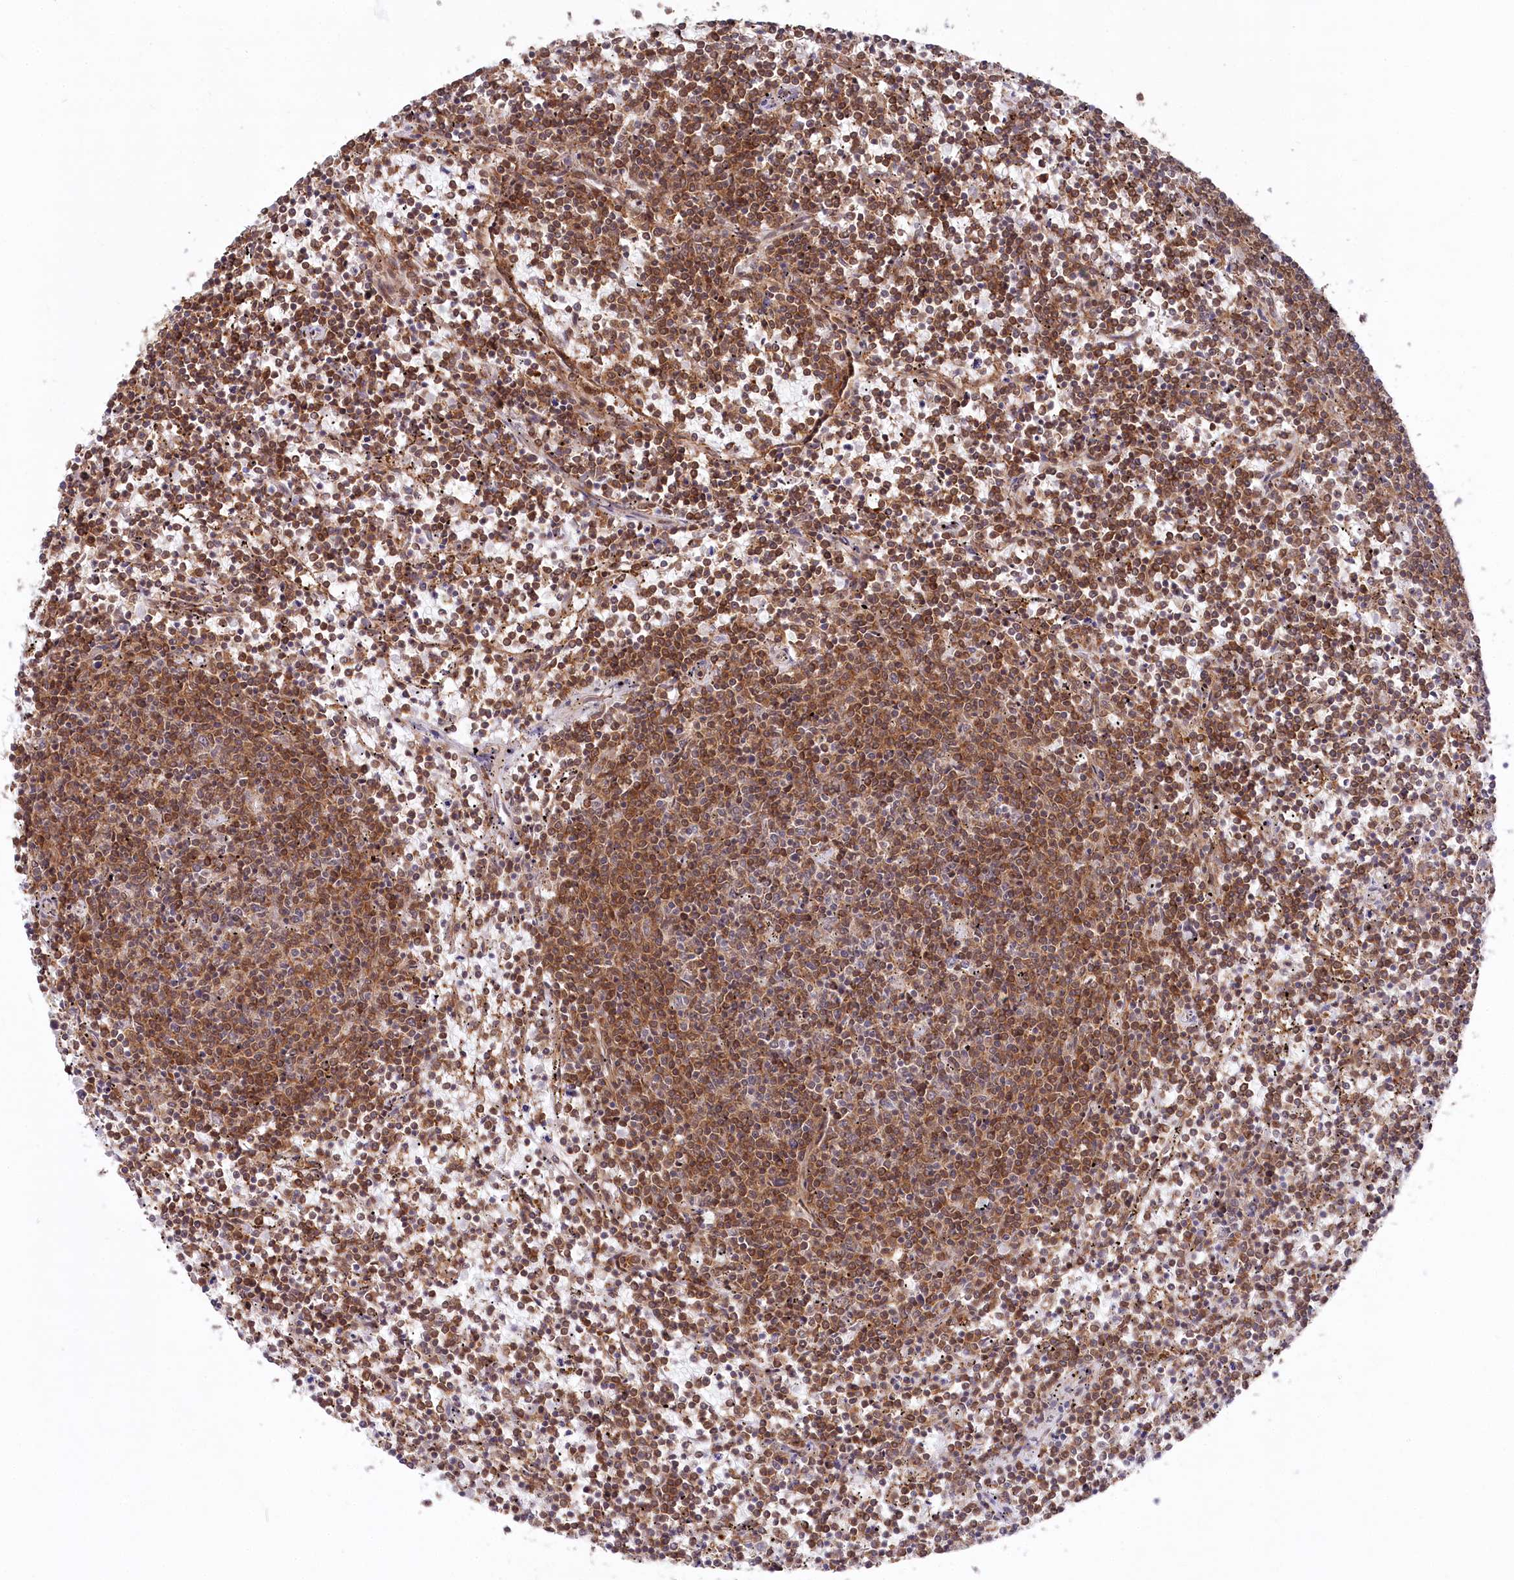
{"staining": {"intensity": "moderate", "quantity": ">75%", "location": "cytoplasmic/membranous"}, "tissue": "lymphoma", "cell_type": "Tumor cells", "image_type": "cancer", "snomed": [{"axis": "morphology", "description": "Malignant lymphoma, non-Hodgkin's type, Low grade"}, {"axis": "topography", "description": "Spleen"}], "caption": "Immunohistochemistry (DAB (3,3'-diaminobenzidine)) staining of malignant lymphoma, non-Hodgkin's type (low-grade) exhibits moderate cytoplasmic/membranous protein staining in approximately >75% of tumor cells.", "gene": "PPP1R21", "patient": {"sex": "female", "age": 50}}